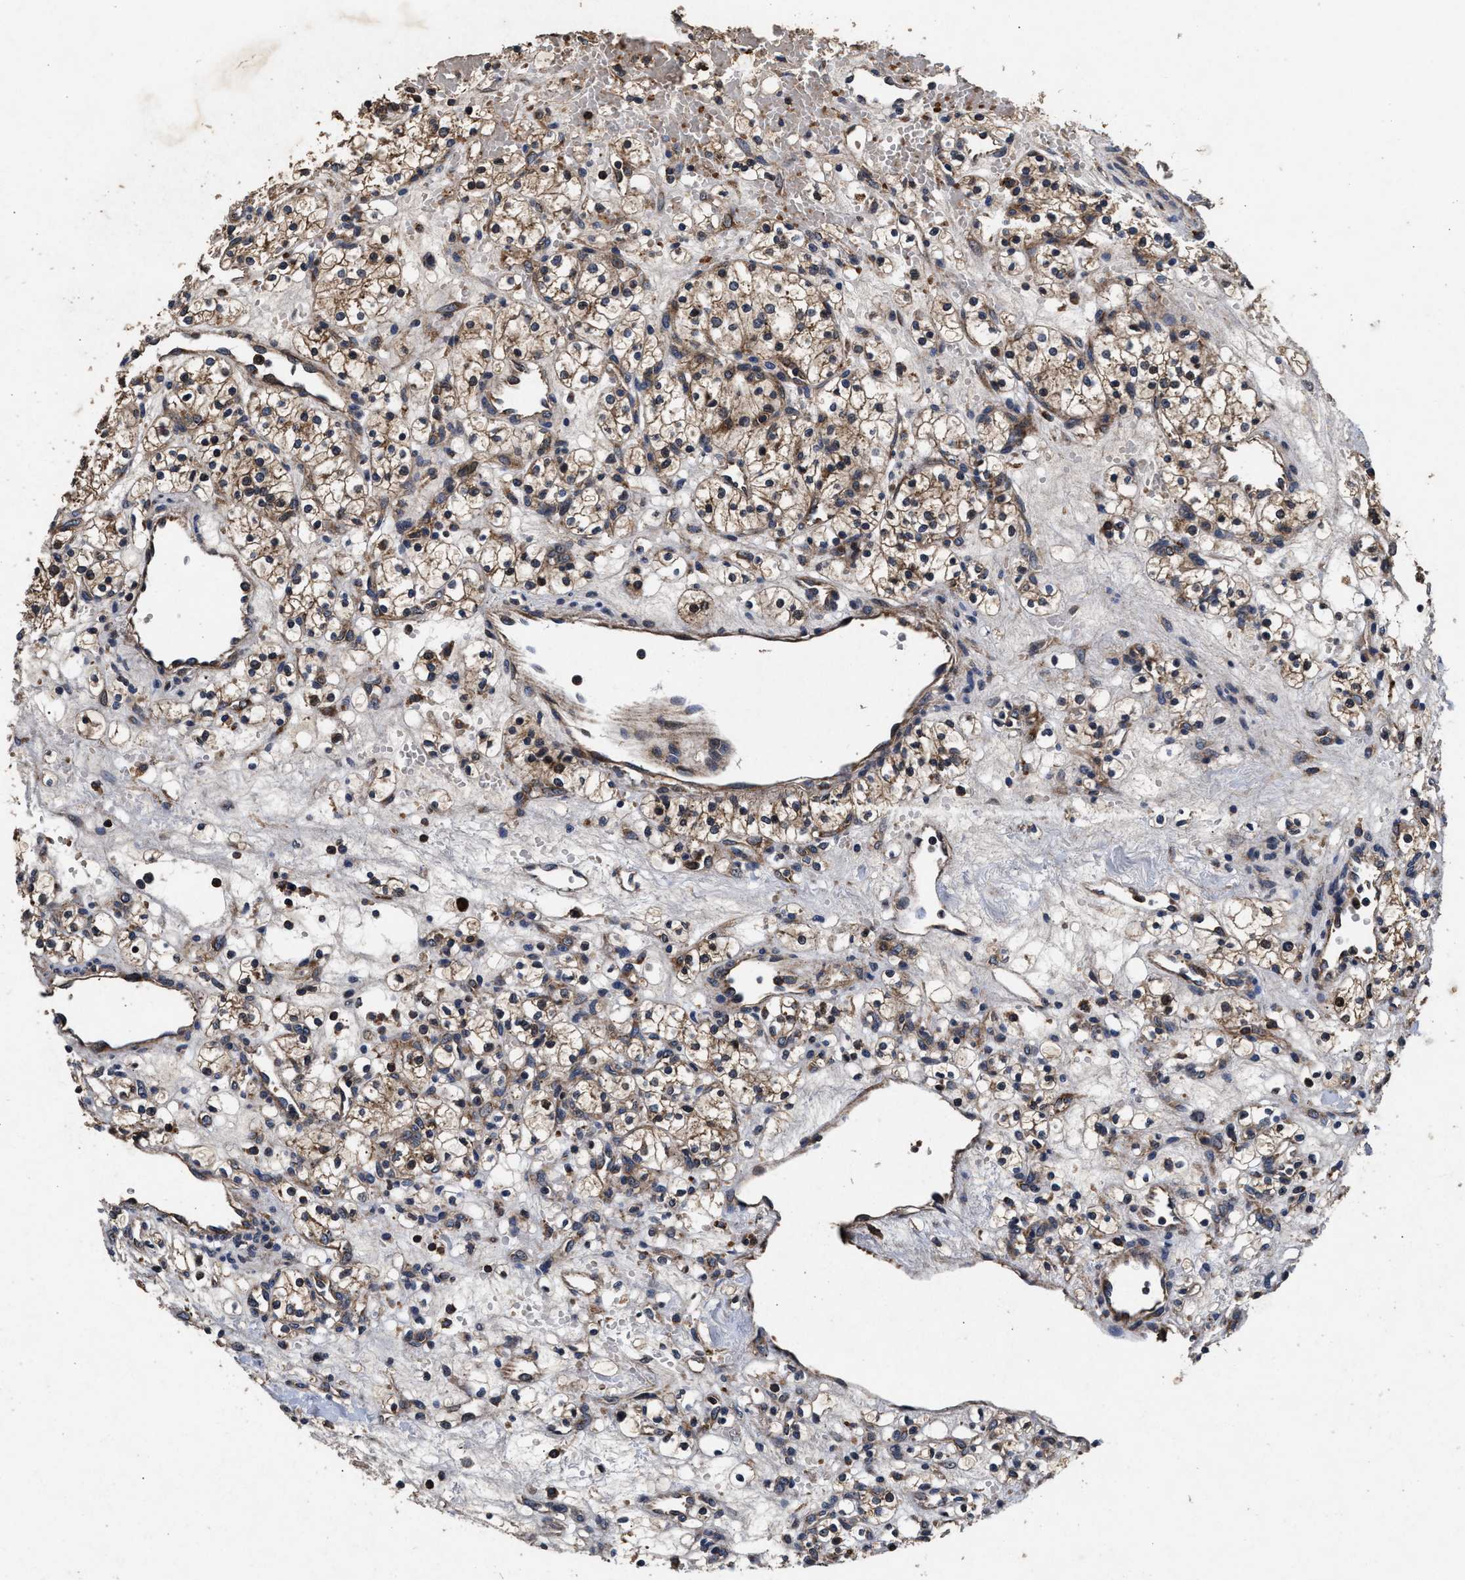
{"staining": {"intensity": "weak", "quantity": ">75%", "location": "cytoplasmic/membranous"}, "tissue": "renal cancer", "cell_type": "Tumor cells", "image_type": "cancer", "snomed": [{"axis": "morphology", "description": "Adenocarcinoma, NOS"}, {"axis": "topography", "description": "Kidney"}], "caption": "IHC (DAB) staining of renal cancer (adenocarcinoma) displays weak cytoplasmic/membranous protein expression in approximately >75% of tumor cells.", "gene": "NFKB2", "patient": {"sex": "female", "age": 60}}